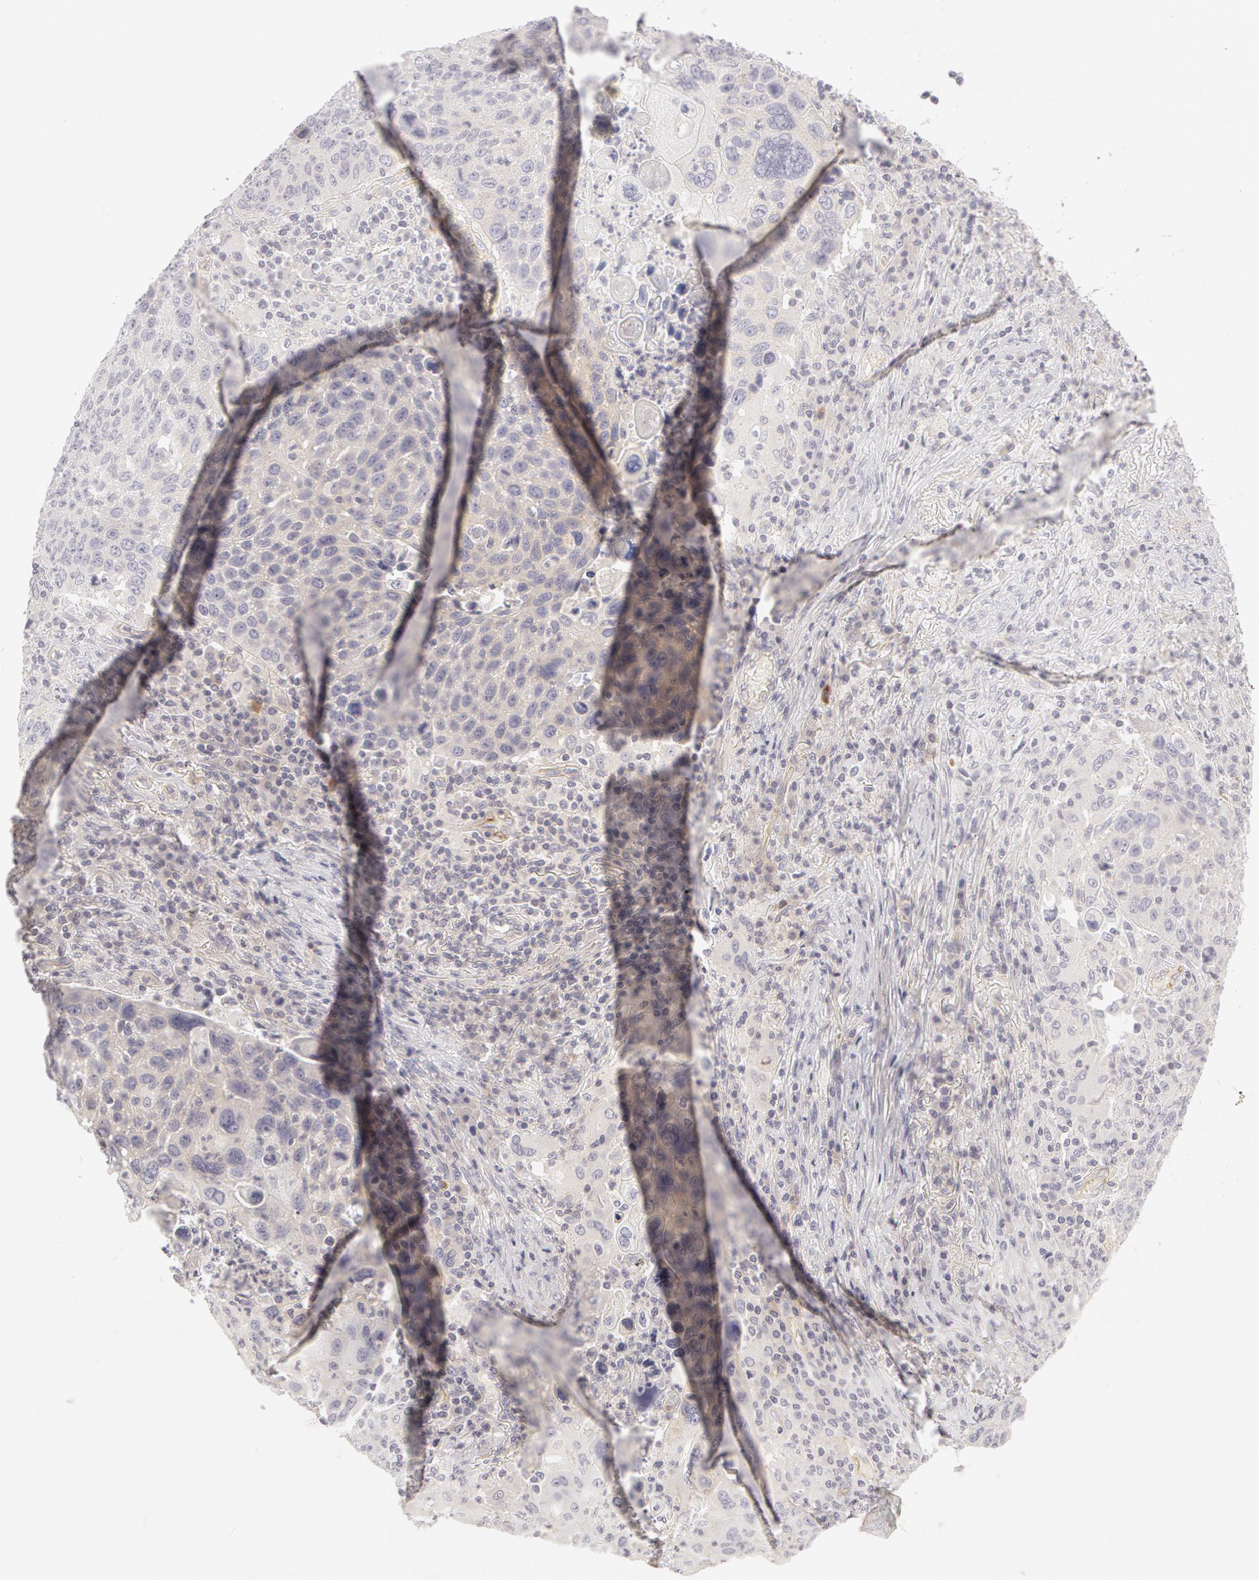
{"staining": {"intensity": "weak", "quantity": "25%-75%", "location": "cytoplasmic/membranous"}, "tissue": "lung cancer", "cell_type": "Tumor cells", "image_type": "cancer", "snomed": [{"axis": "morphology", "description": "Squamous cell carcinoma, NOS"}, {"axis": "topography", "description": "Lung"}], "caption": "IHC of human lung cancer (squamous cell carcinoma) exhibits low levels of weak cytoplasmic/membranous staining in about 25%-75% of tumor cells.", "gene": "ABCB1", "patient": {"sex": "male", "age": 68}}